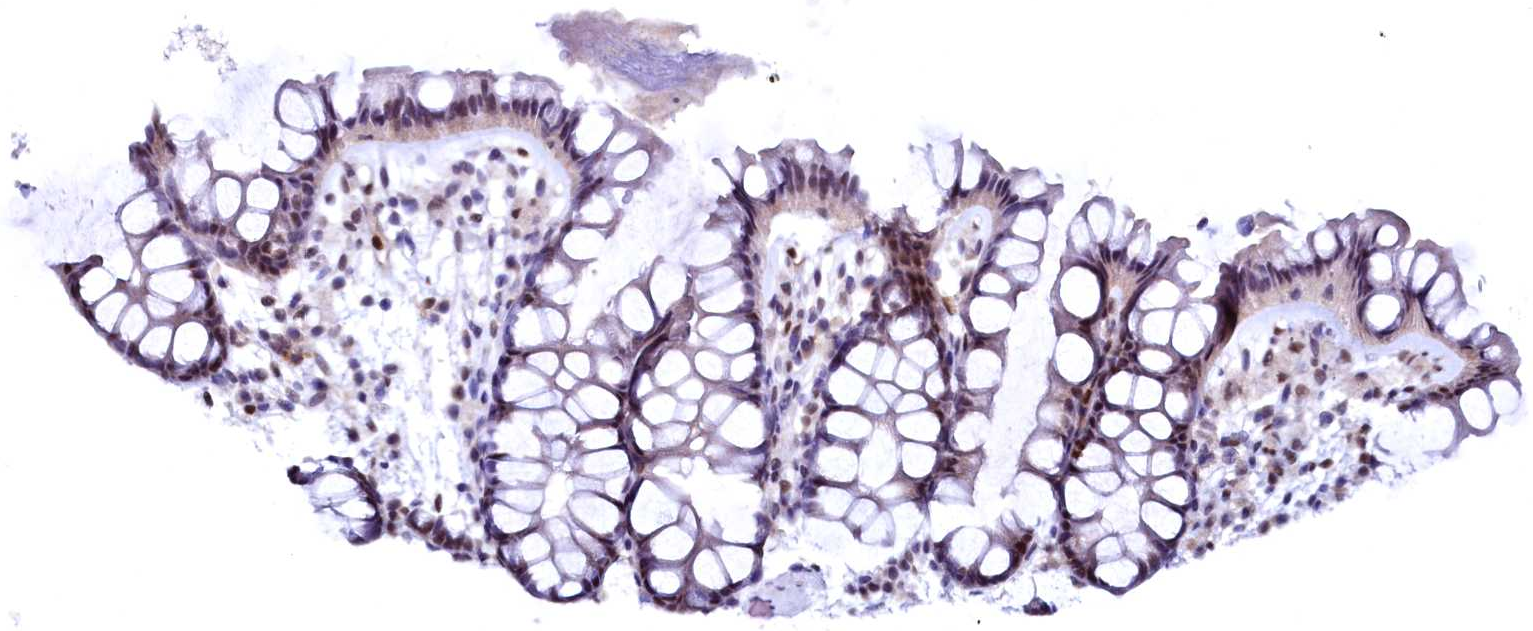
{"staining": {"intensity": "weak", "quantity": "<25%", "location": "cytoplasmic/membranous,nuclear"}, "tissue": "colon", "cell_type": "Endothelial cells", "image_type": "normal", "snomed": [{"axis": "morphology", "description": "Normal tissue, NOS"}, {"axis": "topography", "description": "Colon"}], "caption": "Human colon stained for a protein using IHC shows no positivity in endothelial cells.", "gene": "FLYWCH2", "patient": {"sex": "female", "age": 62}}